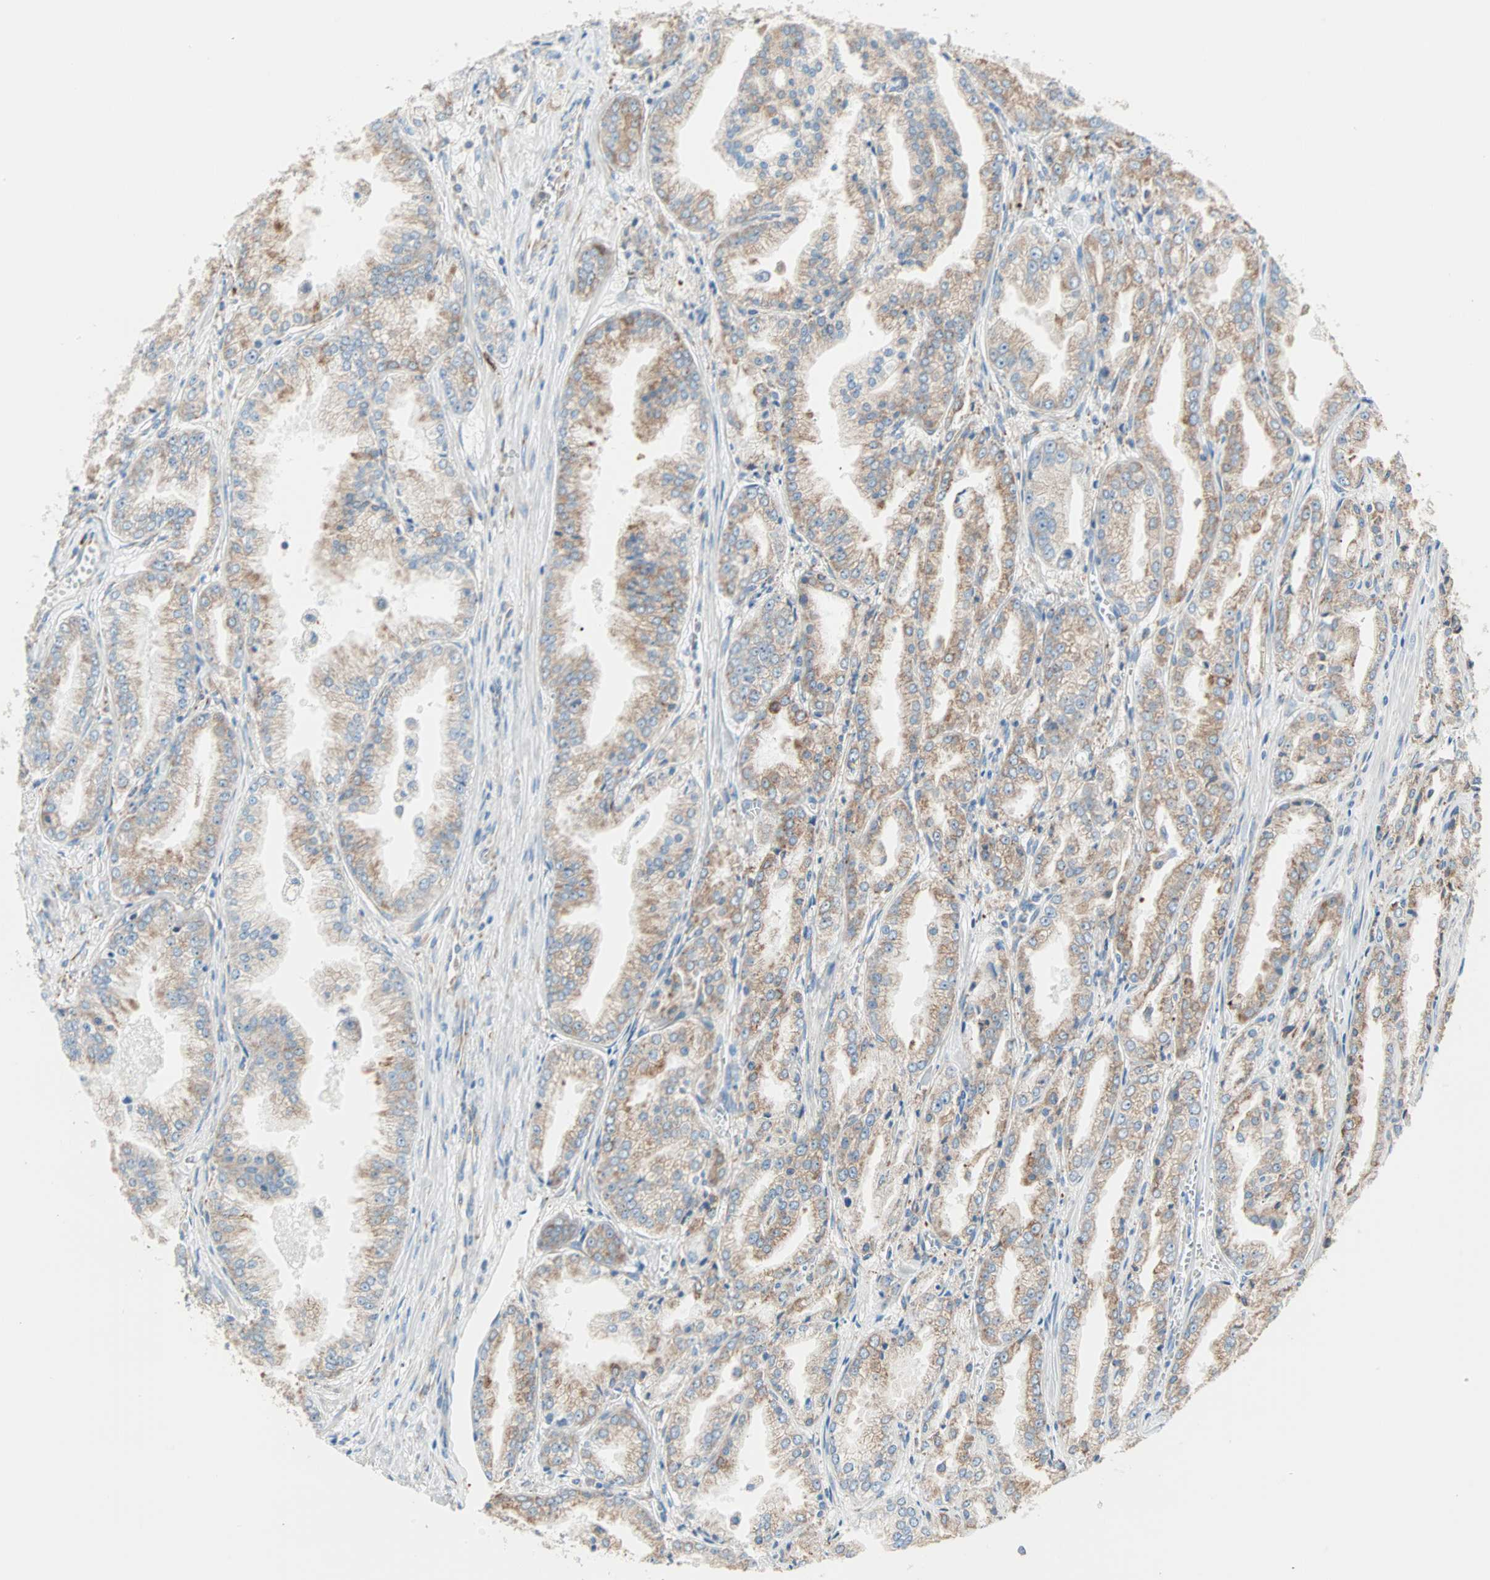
{"staining": {"intensity": "moderate", "quantity": ">75%", "location": "cytoplasmic/membranous"}, "tissue": "prostate cancer", "cell_type": "Tumor cells", "image_type": "cancer", "snomed": [{"axis": "morphology", "description": "Adenocarcinoma, High grade"}, {"axis": "topography", "description": "Prostate"}], "caption": "An image of human adenocarcinoma (high-grade) (prostate) stained for a protein demonstrates moderate cytoplasmic/membranous brown staining in tumor cells. The staining was performed using DAB to visualize the protein expression in brown, while the nuclei were stained in blue with hematoxylin (Magnification: 20x).", "gene": "PLCXD1", "patient": {"sex": "male", "age": 61}}